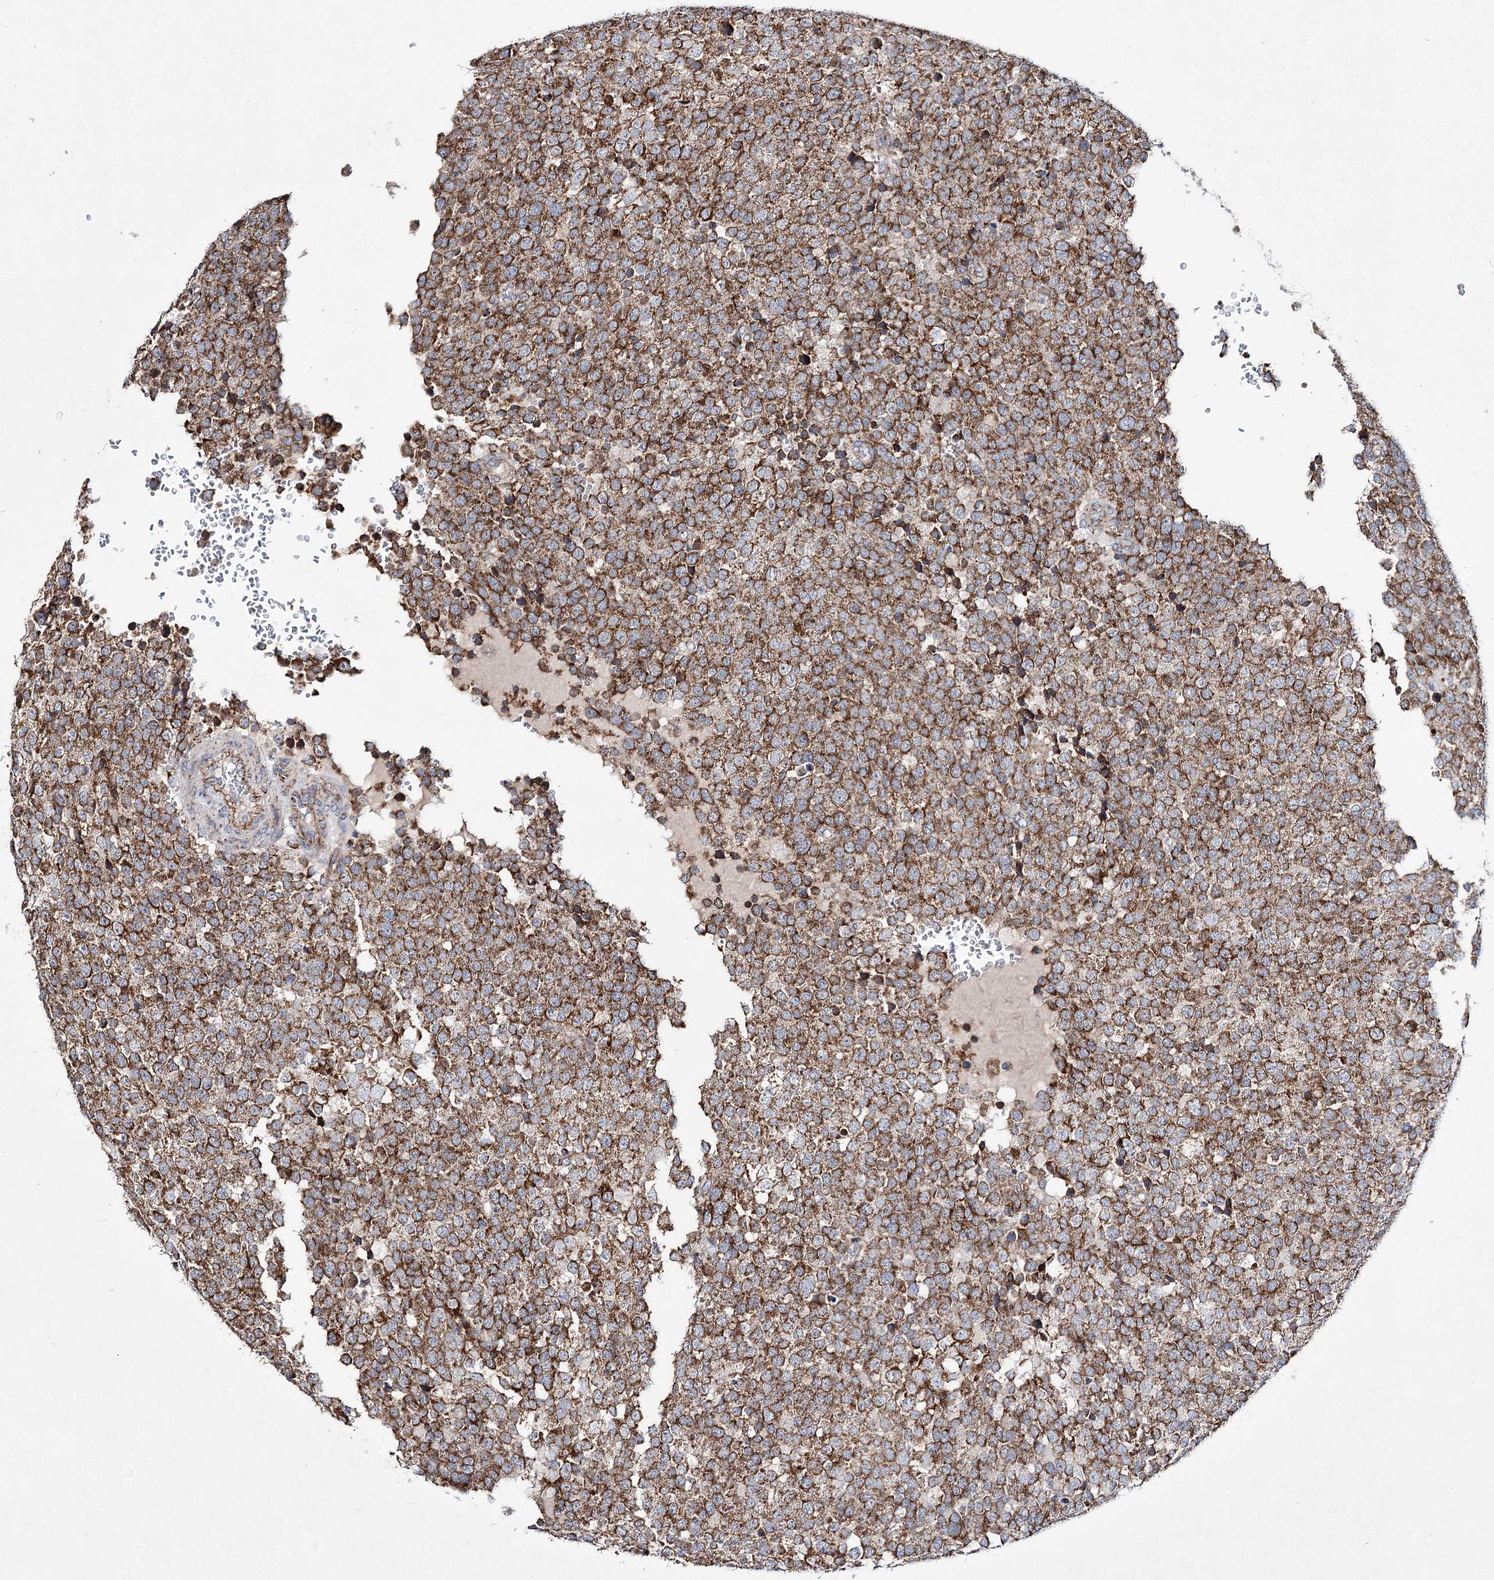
{"staining": {"intensity": "strong", "quantity": ">75%", "location": "cytoplasmic/membranous"}, "tissue": "testis cancer", "cell_type": "Tumor cells", "image_type": "cancer", "snomed": [{"axis": "morphology", "description": "Seminoma, NOS"}, {"axis": "topography", "description": "Testis"}], "caption": "This image displays immunohistochemistry (IHC) staining of testis cancer, with high strong cytoplasmic/membranous expression in approximately >75% of tumor cells.", "gene": "DNA2", "patient": {"sex": "male", "age": 71}}